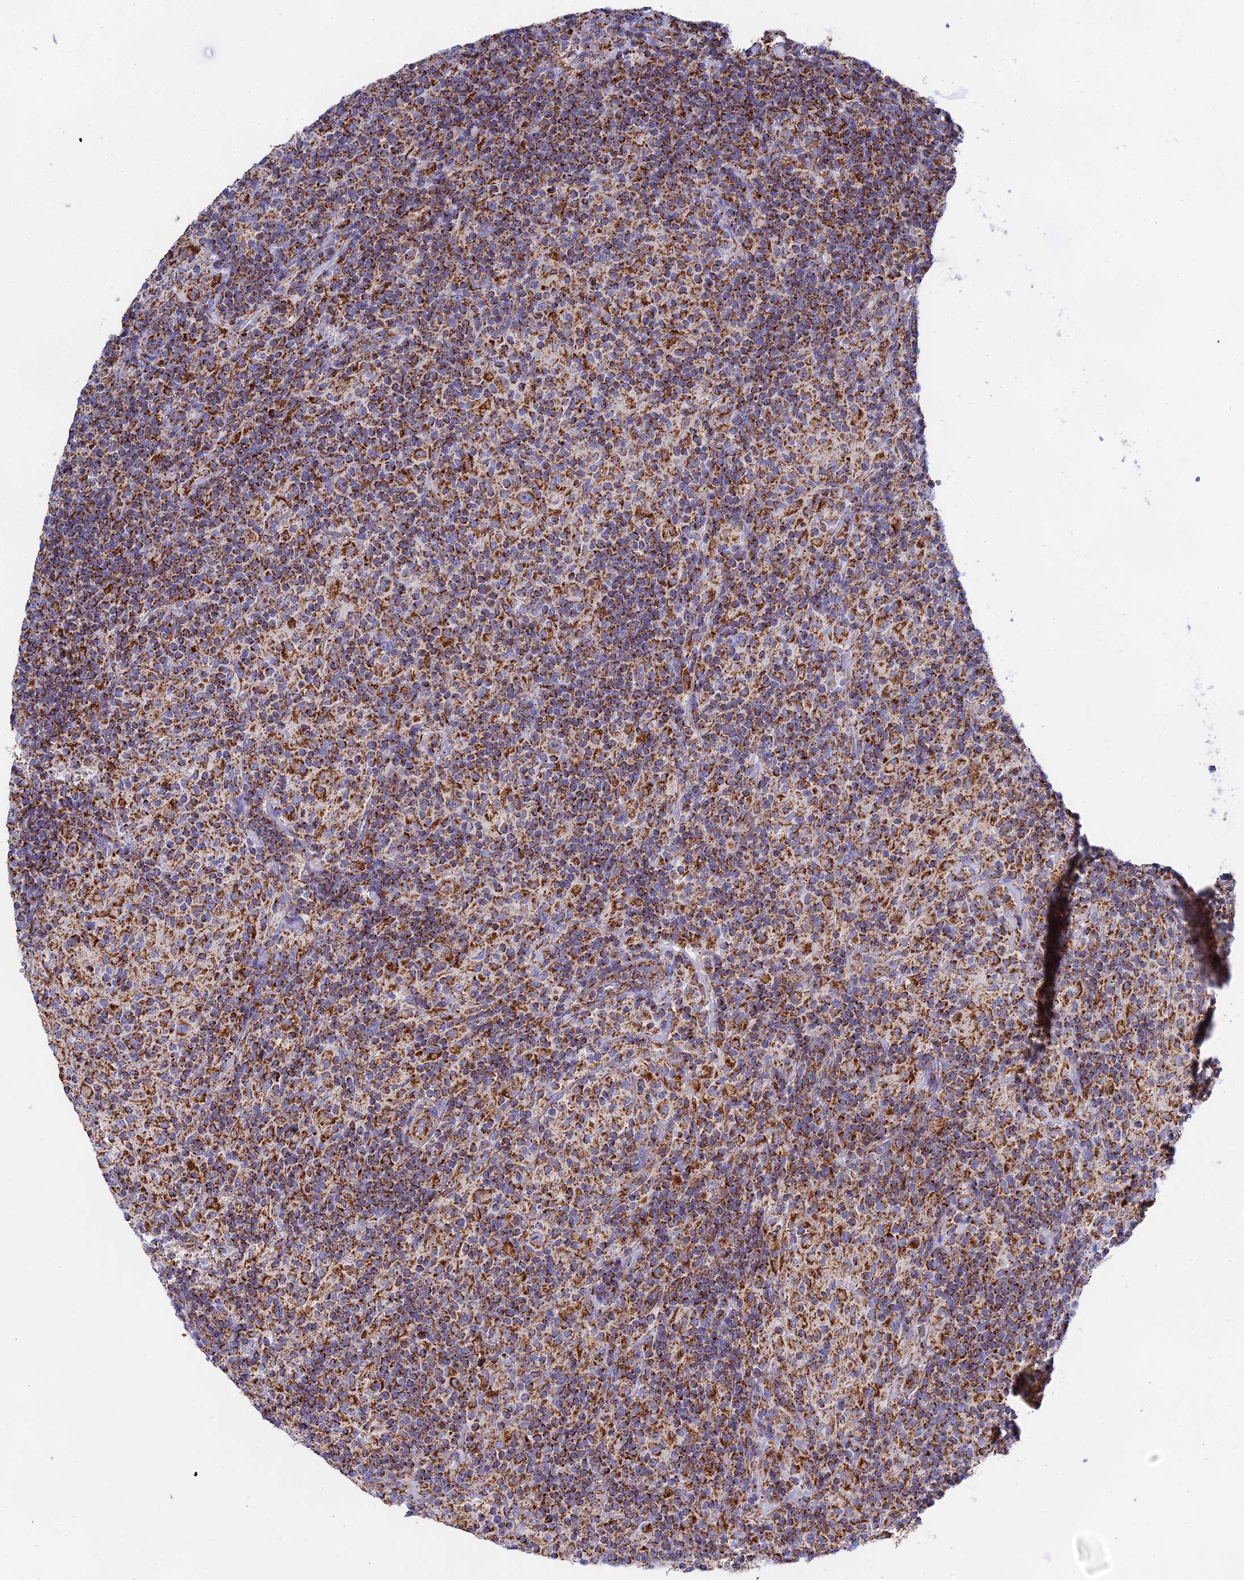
{"staining": {"intensity": "strong", "quantity": ">75%", "location": "cytoplasmic/membranous"}, "tissue": "lymphoma", "cell_type": "Tumor cells", "image_type": "cancer", "snomed": [{"axis": "morphology", "description": "Hodgkin's disease, NOS"}, {"axis": "topography", "description": "Lymph node"}], "caption": "Lymphoma stained with DAB immunohistochemistry reveals high levels of strong cytoplasmic/membranous expression in approximately >75% of tumor cells.", "gene": "NDUFA5", "patient": {"sex": "male", "age": 70}}